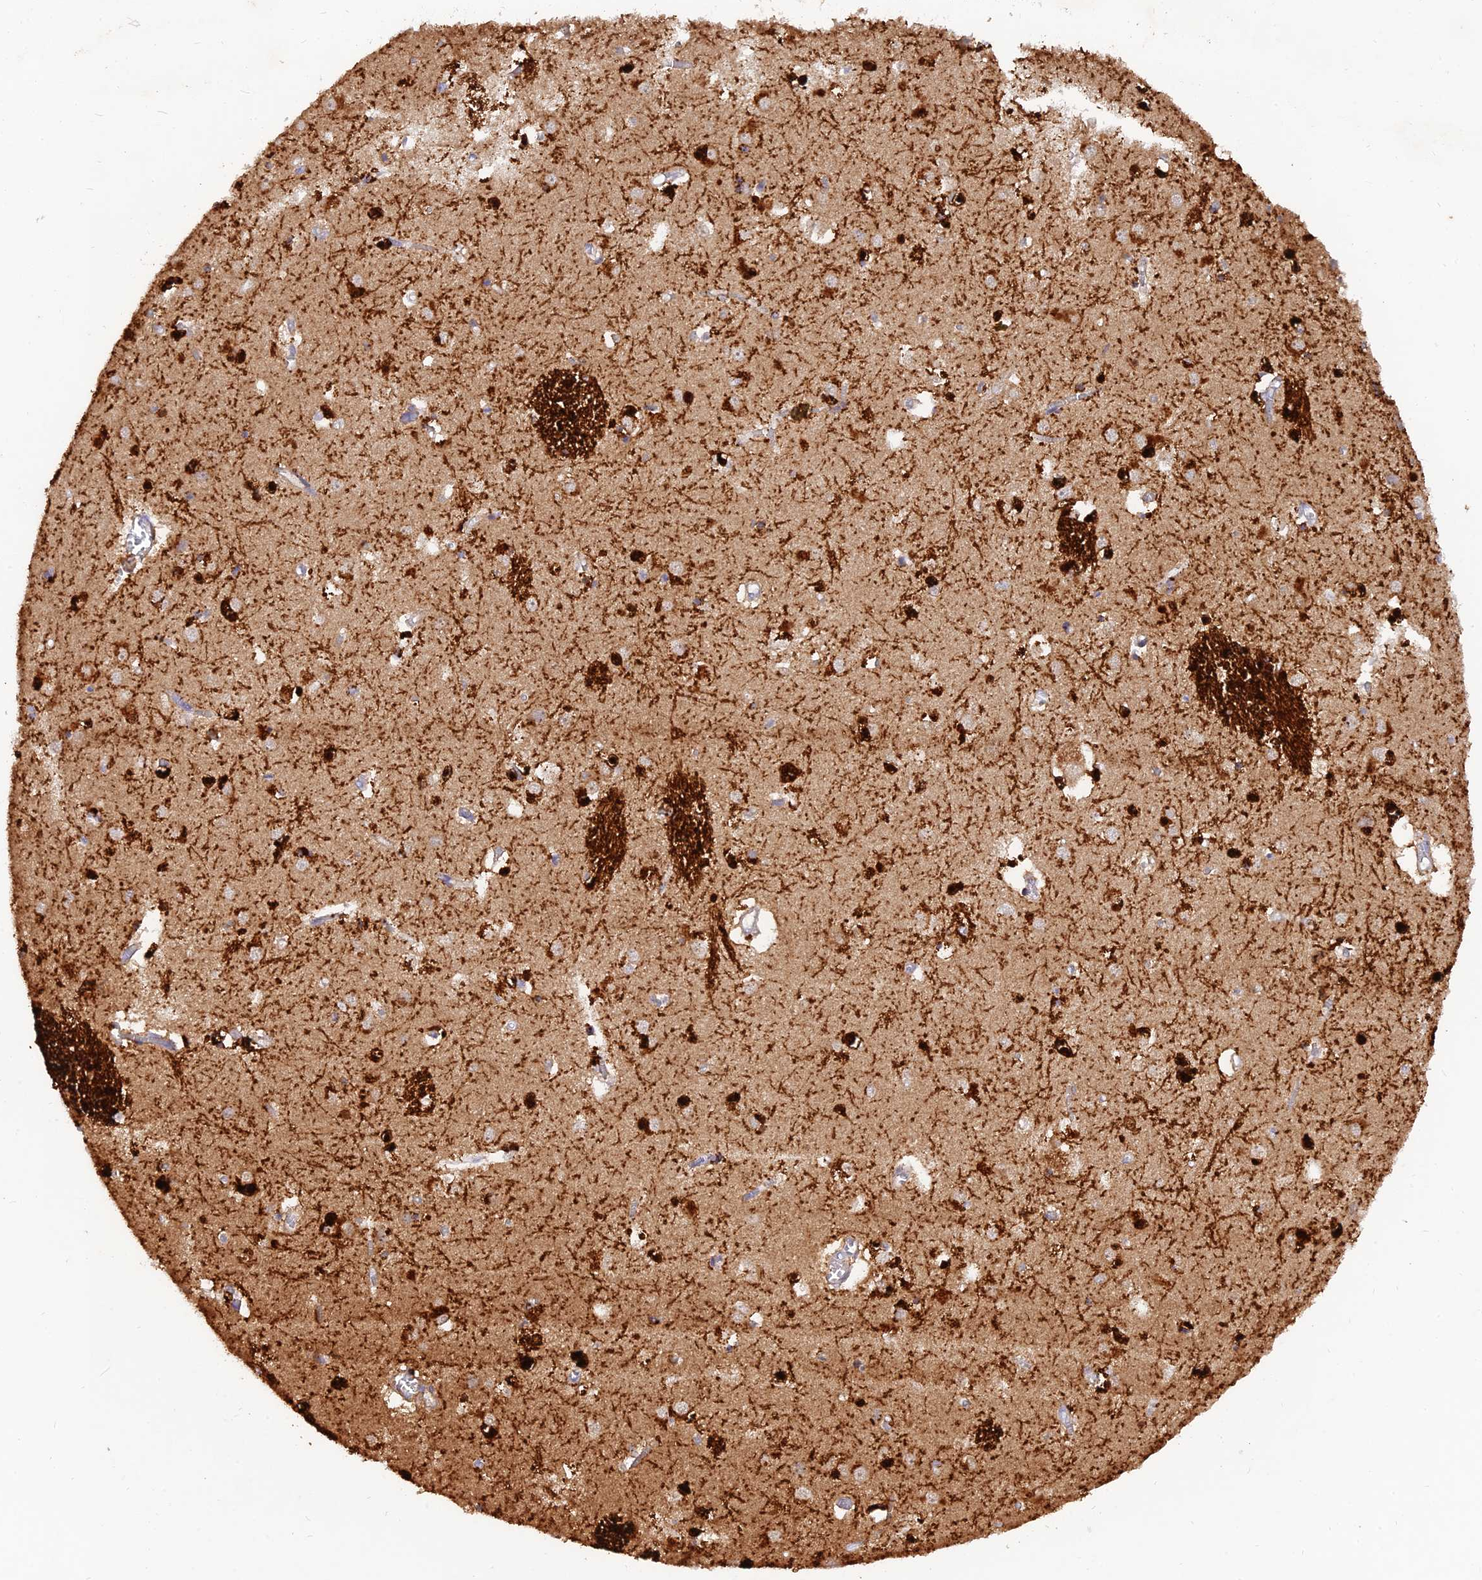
{"staining": {"intensity": "moderate", "quantity": "<25%", "location": "cytoplasmic/membranous"}, "tissue": "caudate", "cell_type": "Glial cells", "image_type": "normal", "snomed": [{"axis": "morphology", "description": "Normal tissue, NOS"}, {"axis": "topography", "description": "Lateral ventricle wall"}], "caption": "Immunohistochemical staining of benign caudate displays <25% levels of moderate cytoplasmic/membranous protein staining in approximately <25% of glial cells. The staining was performed using DAB (3,3'-diaminobenzidine), with brown indicating positive protein expression. Nuclei are stained blue with hematoxylin.", "gene": "ACSM5", "patient": {"sex": "male", "age": 70}}